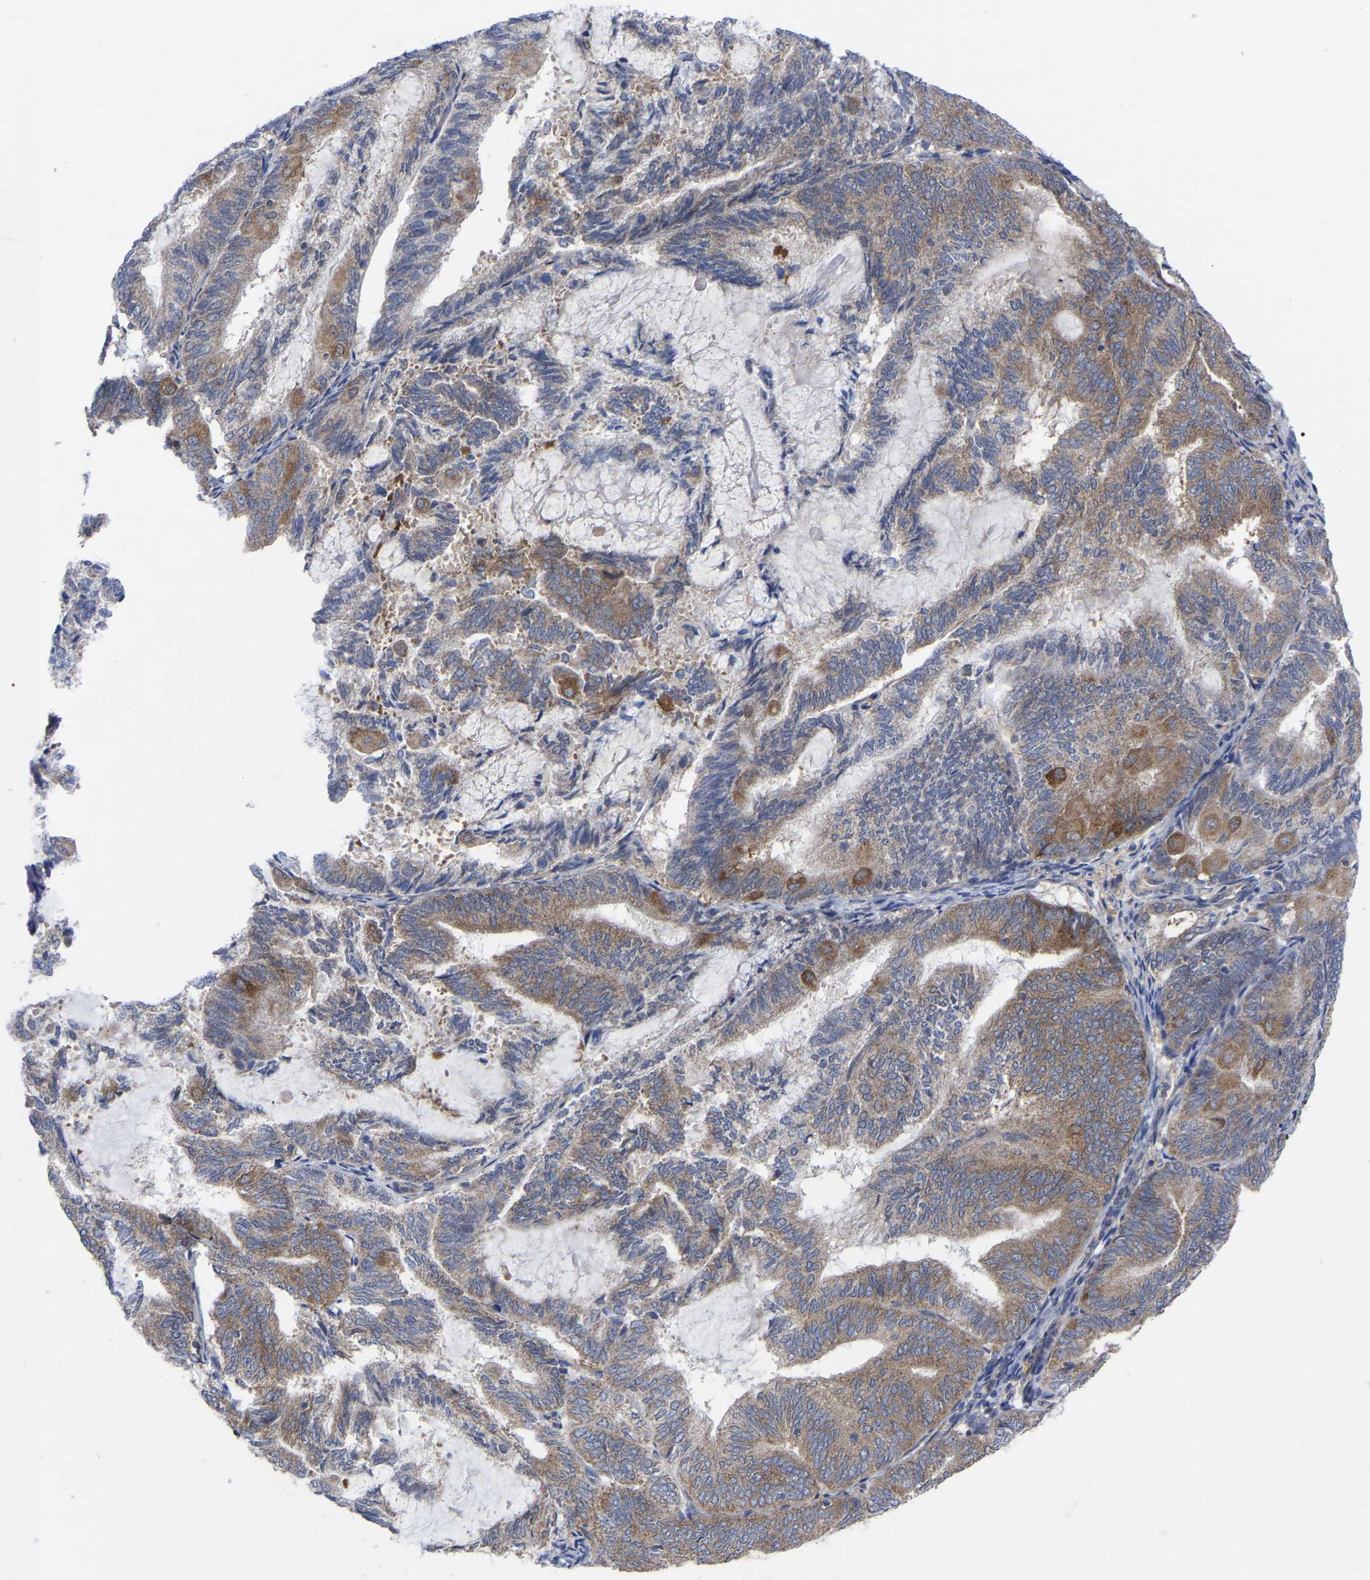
{"staining": {"intensity": "moderate", "quantity": ">75%", "location": "cytoplasmic/membranous"}, "tissue": "endometrial cancer", "cell_type": "Tumor cells", "image_type": "cancer", "snomed": [{"axis": "morphology", "description": "Adenocarcinoma, NOS"}, {"axis": "topography", "description": "Endometrium"}], "caption": "An immunohistochemistry image of tumor tissue is shown. Protein staining in brown shows moderate cytoplasmic/membranous positivity in endometrial cancer (adenocarcinoma) within tumor cells.", "gene": "TCP1", "patient": {"sex": "female", "age": 81}}